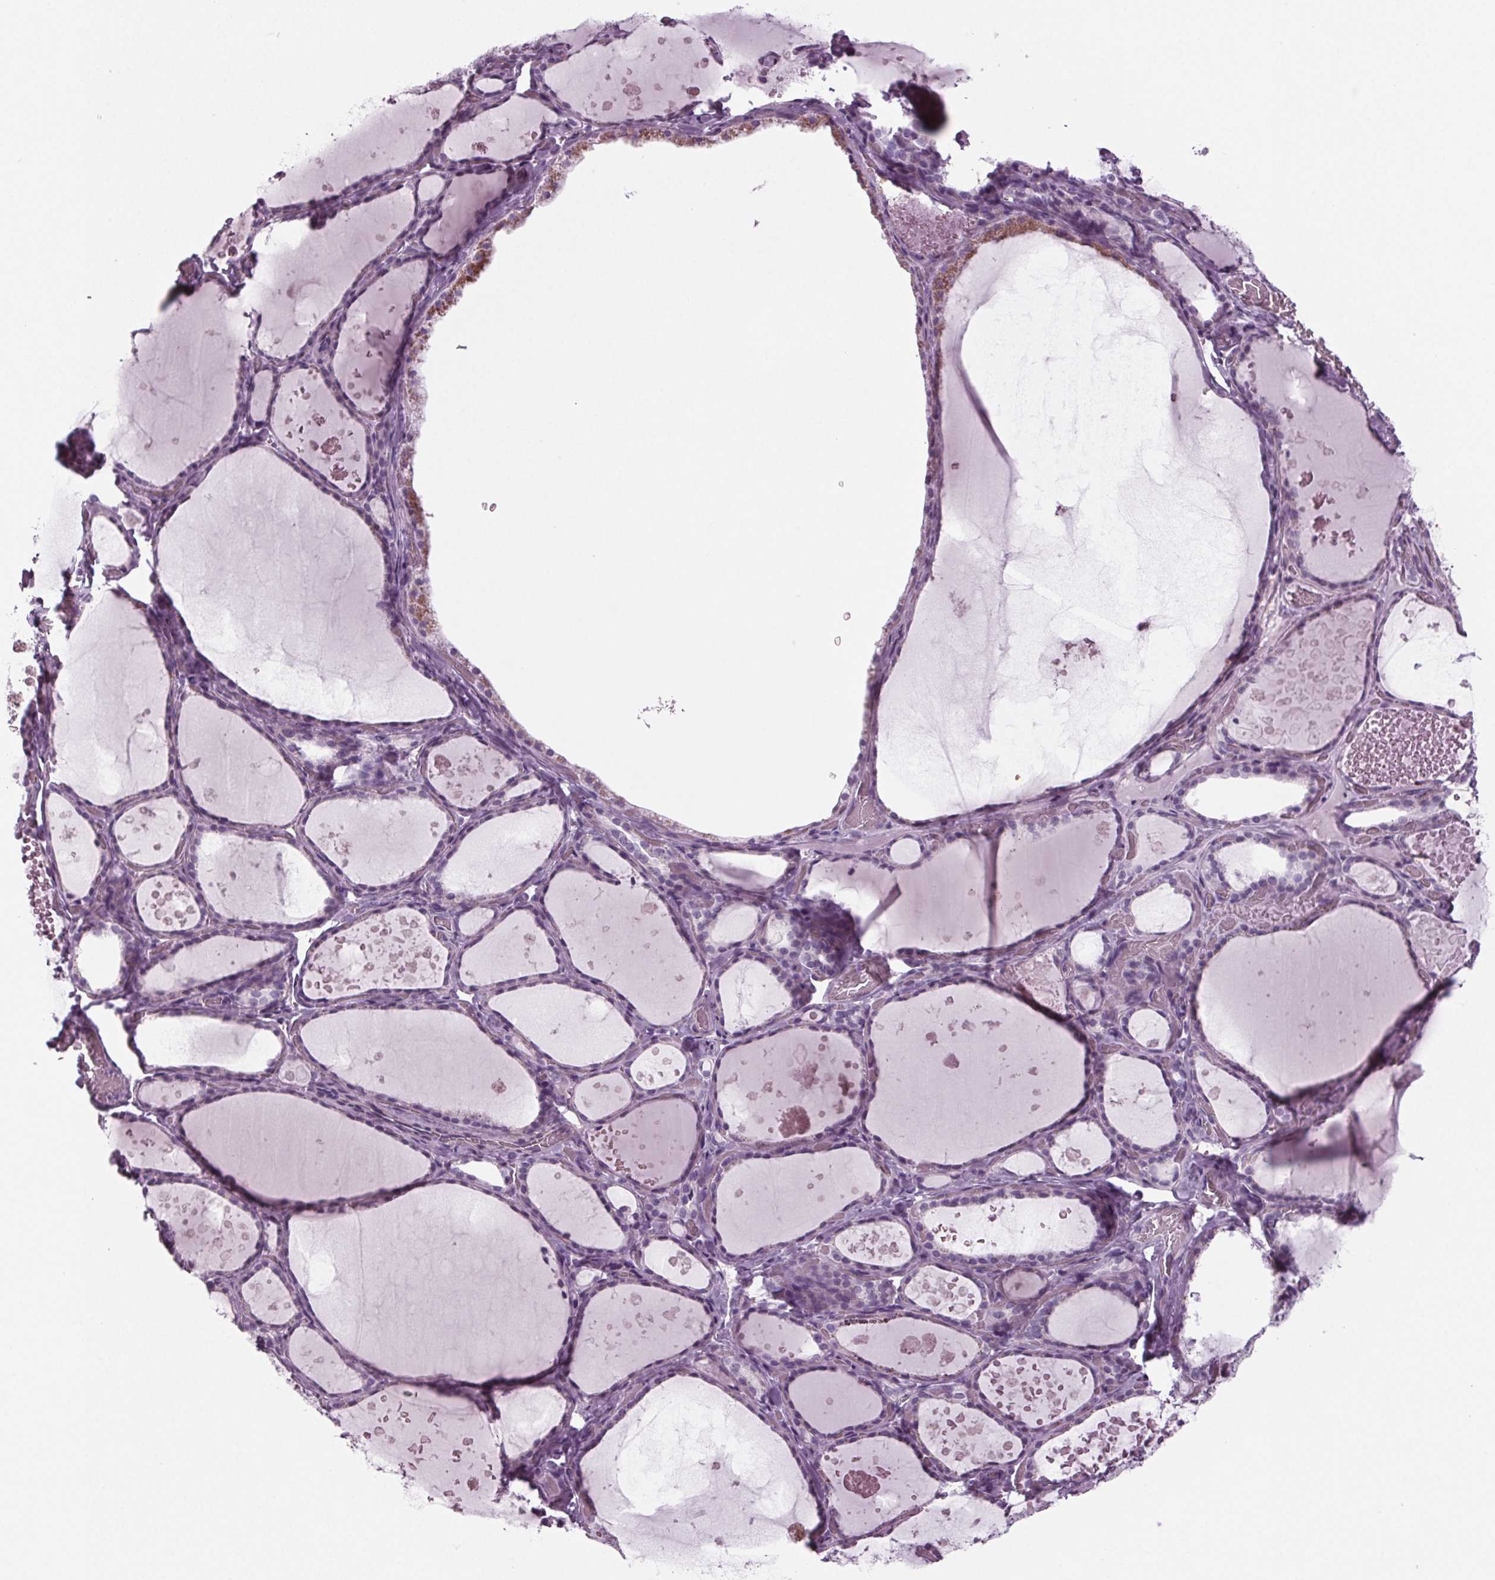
{"staining": {"intensity": "weak", "quantity": "<25%", "location": "cytoplasmic/membranous"}, "tissue": "thyroid gland", "cell_type": "Glandular cells", "image_type": "normal", "snomed": [{"axis": "morphology", "description": "Normal tissue, NOS"}, {"axis": "topography", "description": "Thyroid gland"}], "caption": "DAB (3,3'-diaminobenzidine) immunohistochemical staining of unremarkable human thyroid gland reveals no significant positivity in glandular cells.", "gene": "BHLHE22", "patient": {"sex": "female", "age": 56}}